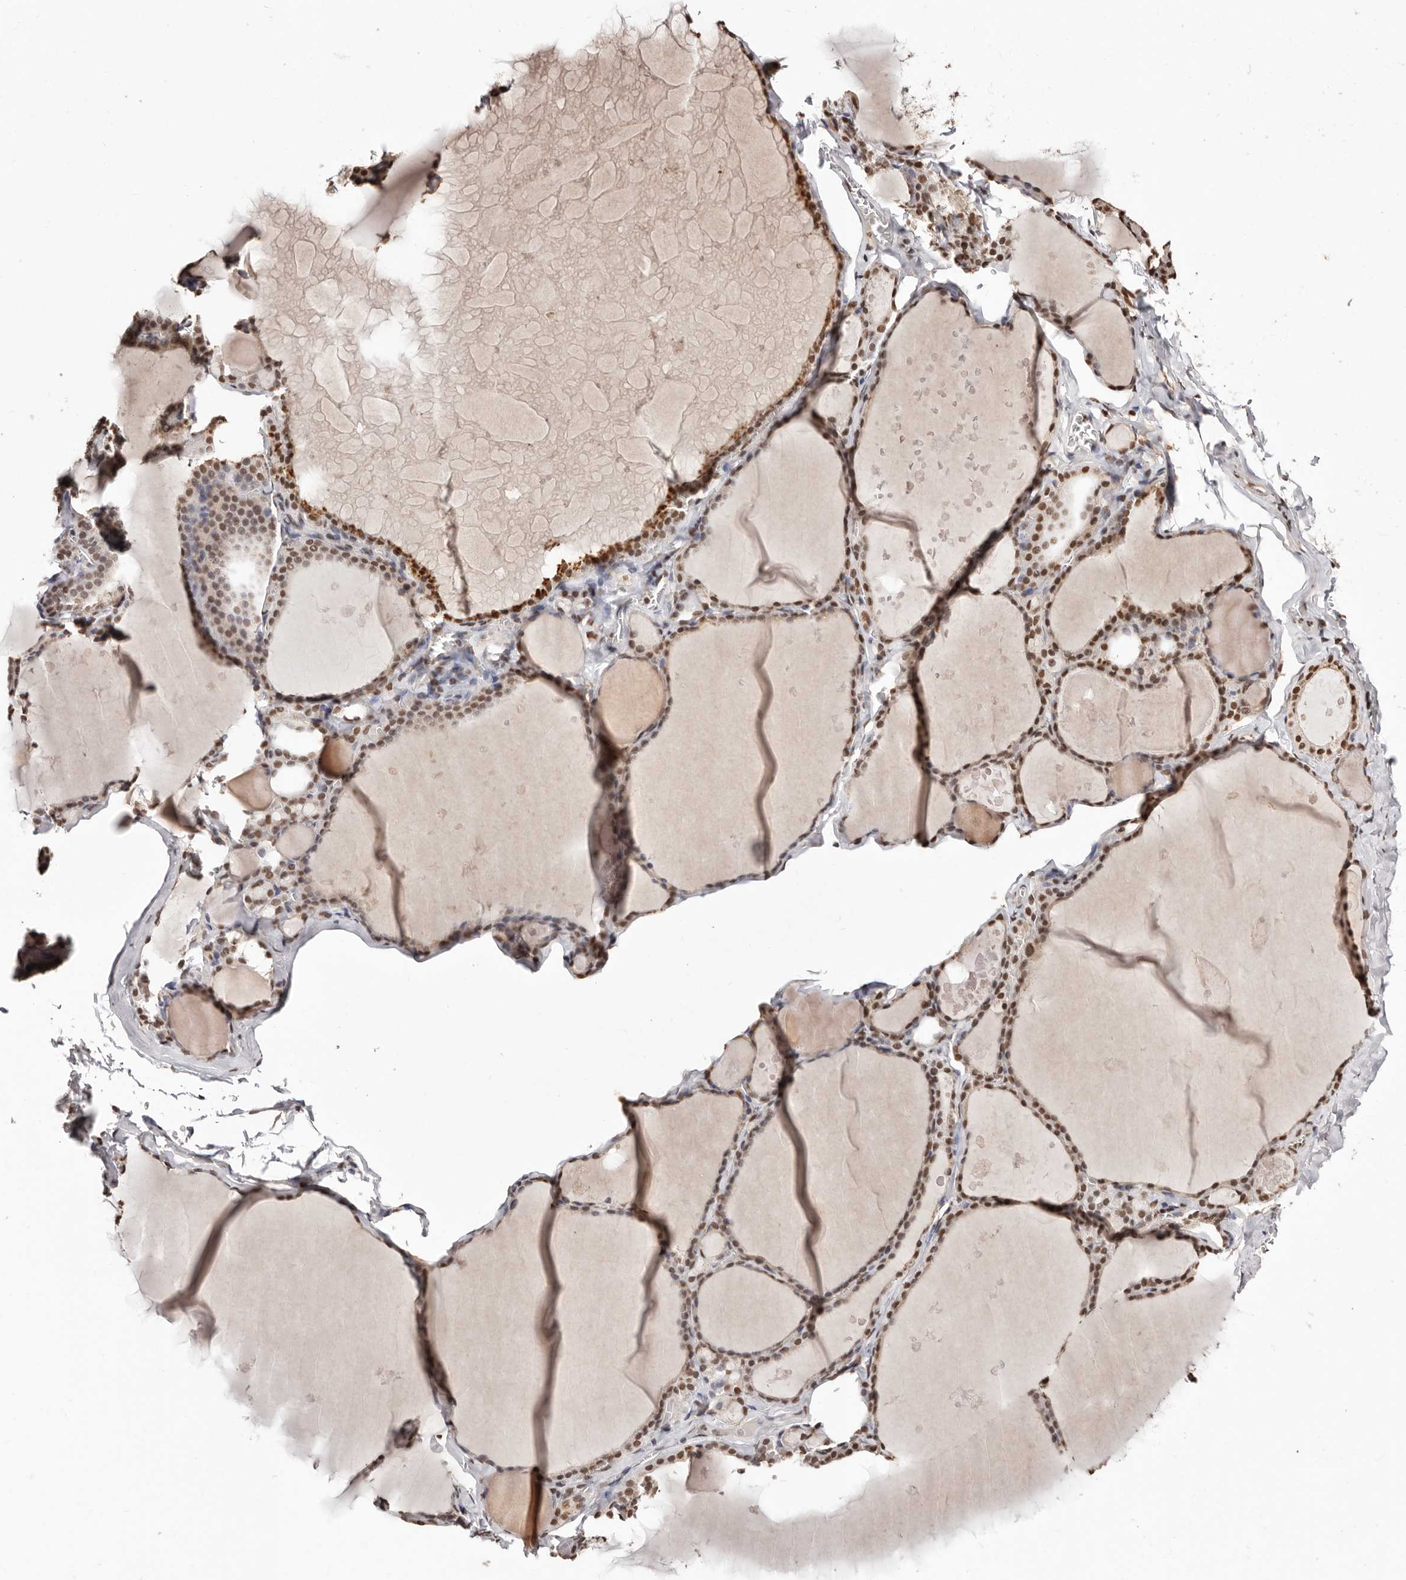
{"staining": {"intensity": "moderate", "quantity": ">75%", "location": "nuclear"}, "tissue": "thyroid gland", "cell_type": "Glandular cells", "image_type": "normal", "snomed": [{"axis": "morphology", "description": "Normal tissue, NOS"}, {"axis": "topography", "description": "Thyroid gland"}], "caption": "DAB (3,3'-diaminobenzidine) immunohistochemical staining of unremarkable thyroid gland shows moderate nuclear protein expression in approximately >75% of glandular cells. (DAB = brown stain, brightfield microscopy at high magnification).", "gene": "BICRAL", "patient": {"sex": "male", "age": 56}}